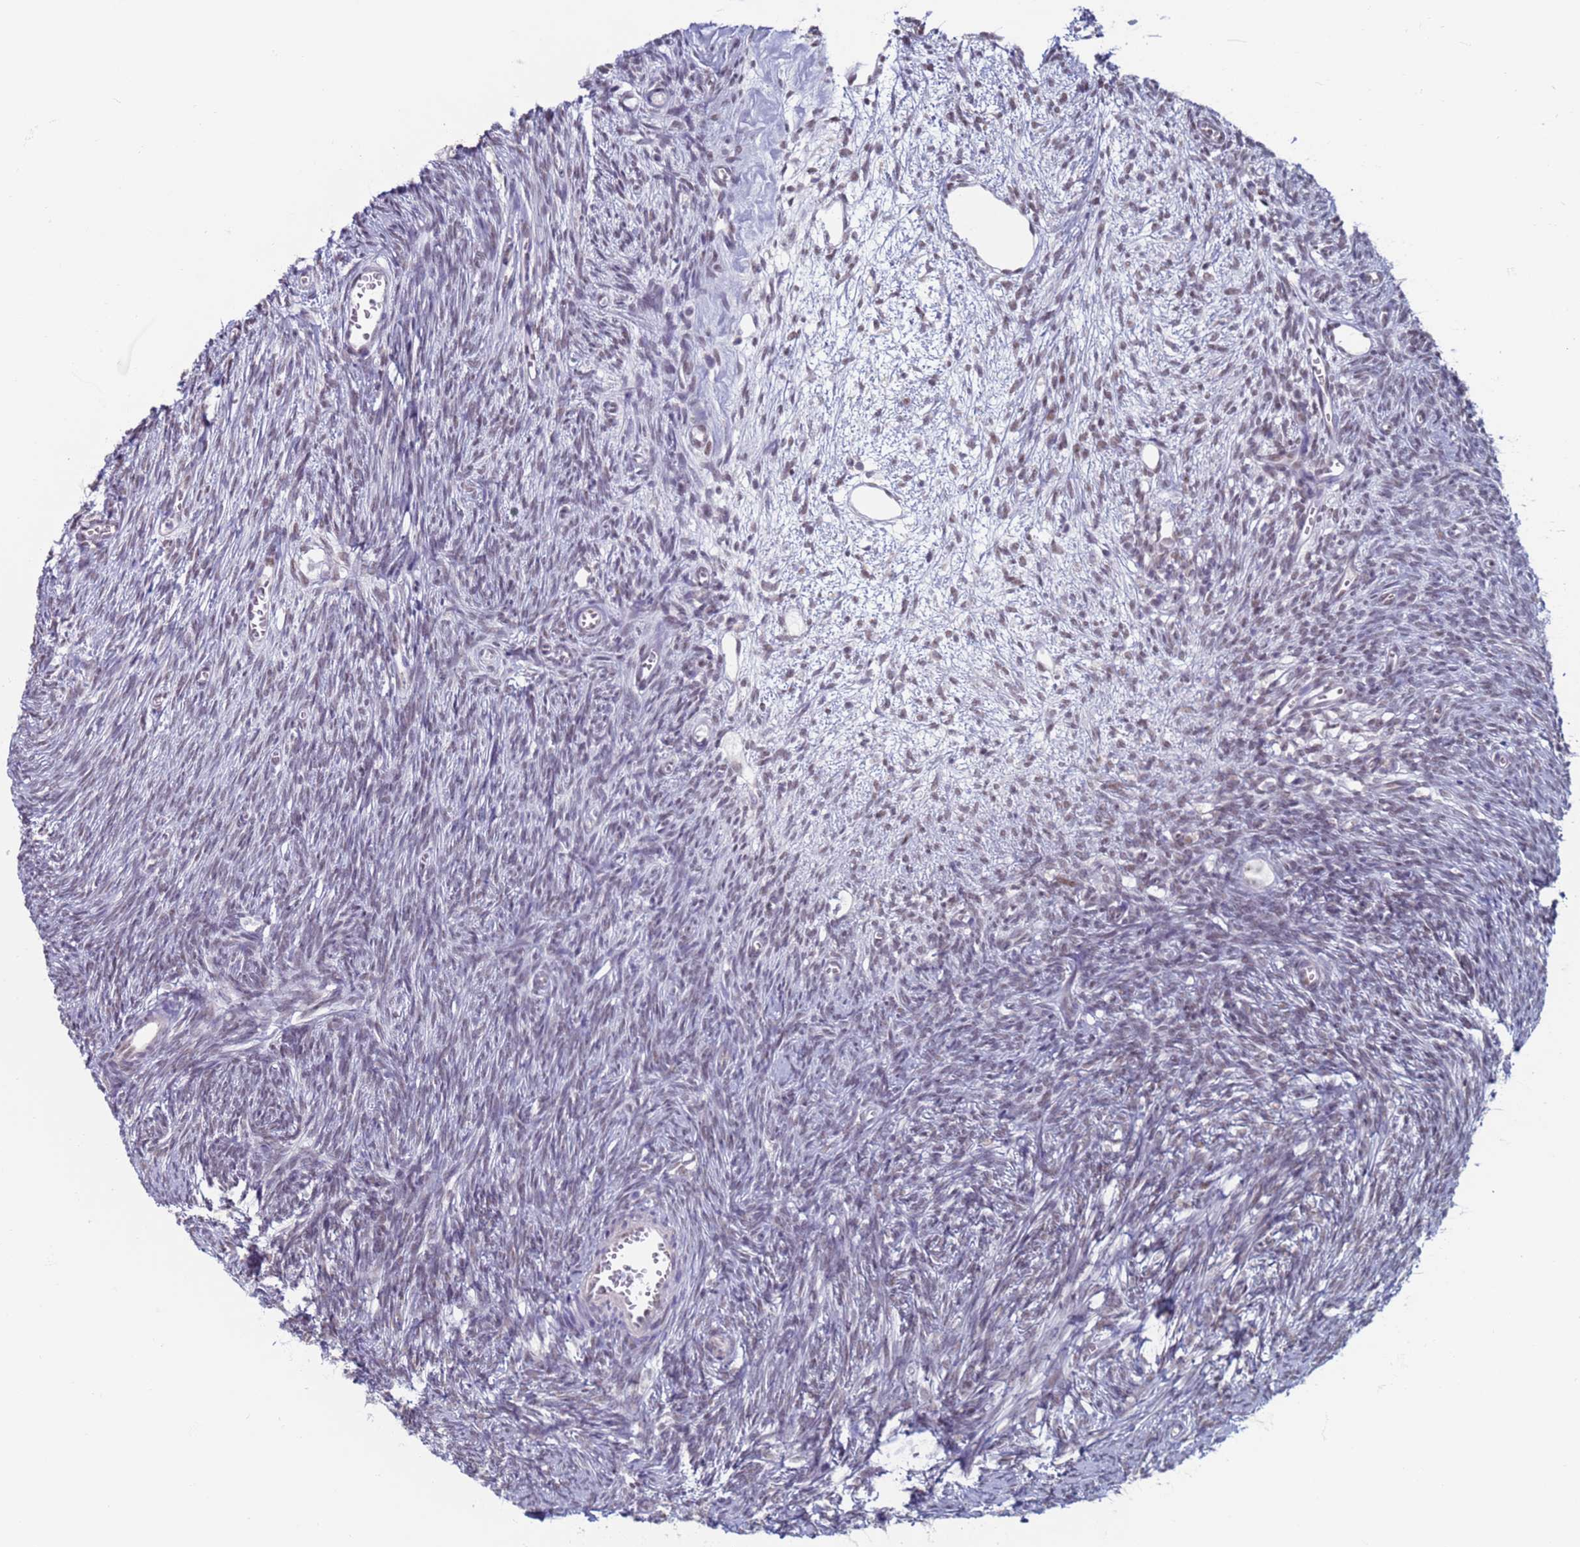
{"staining": {"intensity": "moderate", "quantity": ">75%", "location": "nuclear"}, "tissue": "ovary", "cell_type": "Follicle cells", "image_type": "normal", "snomed": [{"axis": "morphology", "description": "Normal tissue, NOS"}, {"axis": "topography", "description": "Ovary"}], "caption": "Protein staining exhibits moderate nuclear positivity in about >75% of follicle cells in normal ovary.", "gene": "SAE1", "patient": {"sex": "female", "age": 44}}